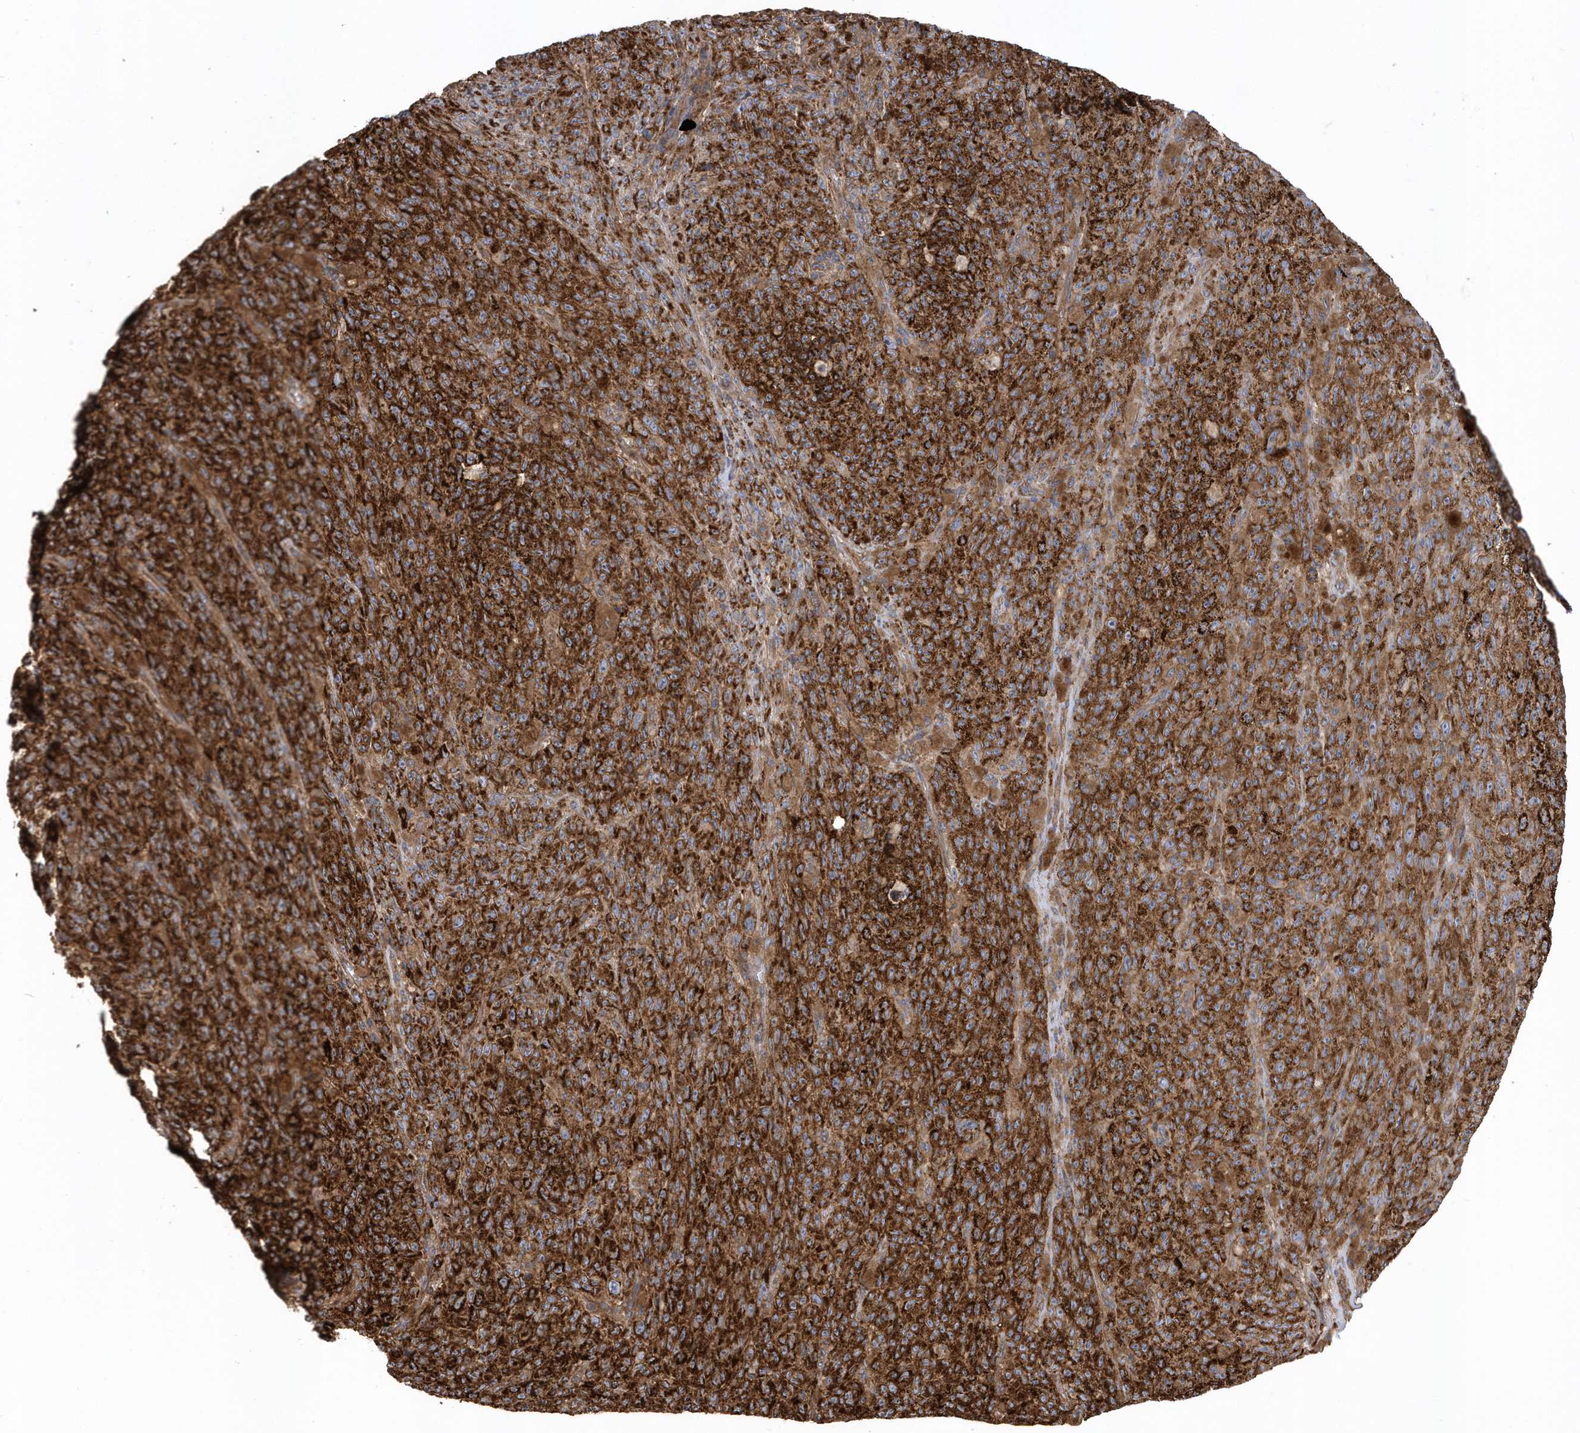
{"staining": {"intensity": "strong", "quantity": ">75%", "location": "cytoplasmic/membranous"}, "tissue": "melanoma", "cell_type": "Tumor cells", "image_type": "cancer", "snomed": [{"axis": "morphology", "description": "Malignant melanoma, NOS"}, {"axis": "topography", "description": "Skin"}], "caption": "Immunohistochemistry micrograph of human melanoma stained for a protein (brown), which shows high levels of strong cytoplasmic/membranous positivity in approximately >75% of tumor cells.", "gene": "TRAIP", "patient": {"sex": "female", "age": 82}}